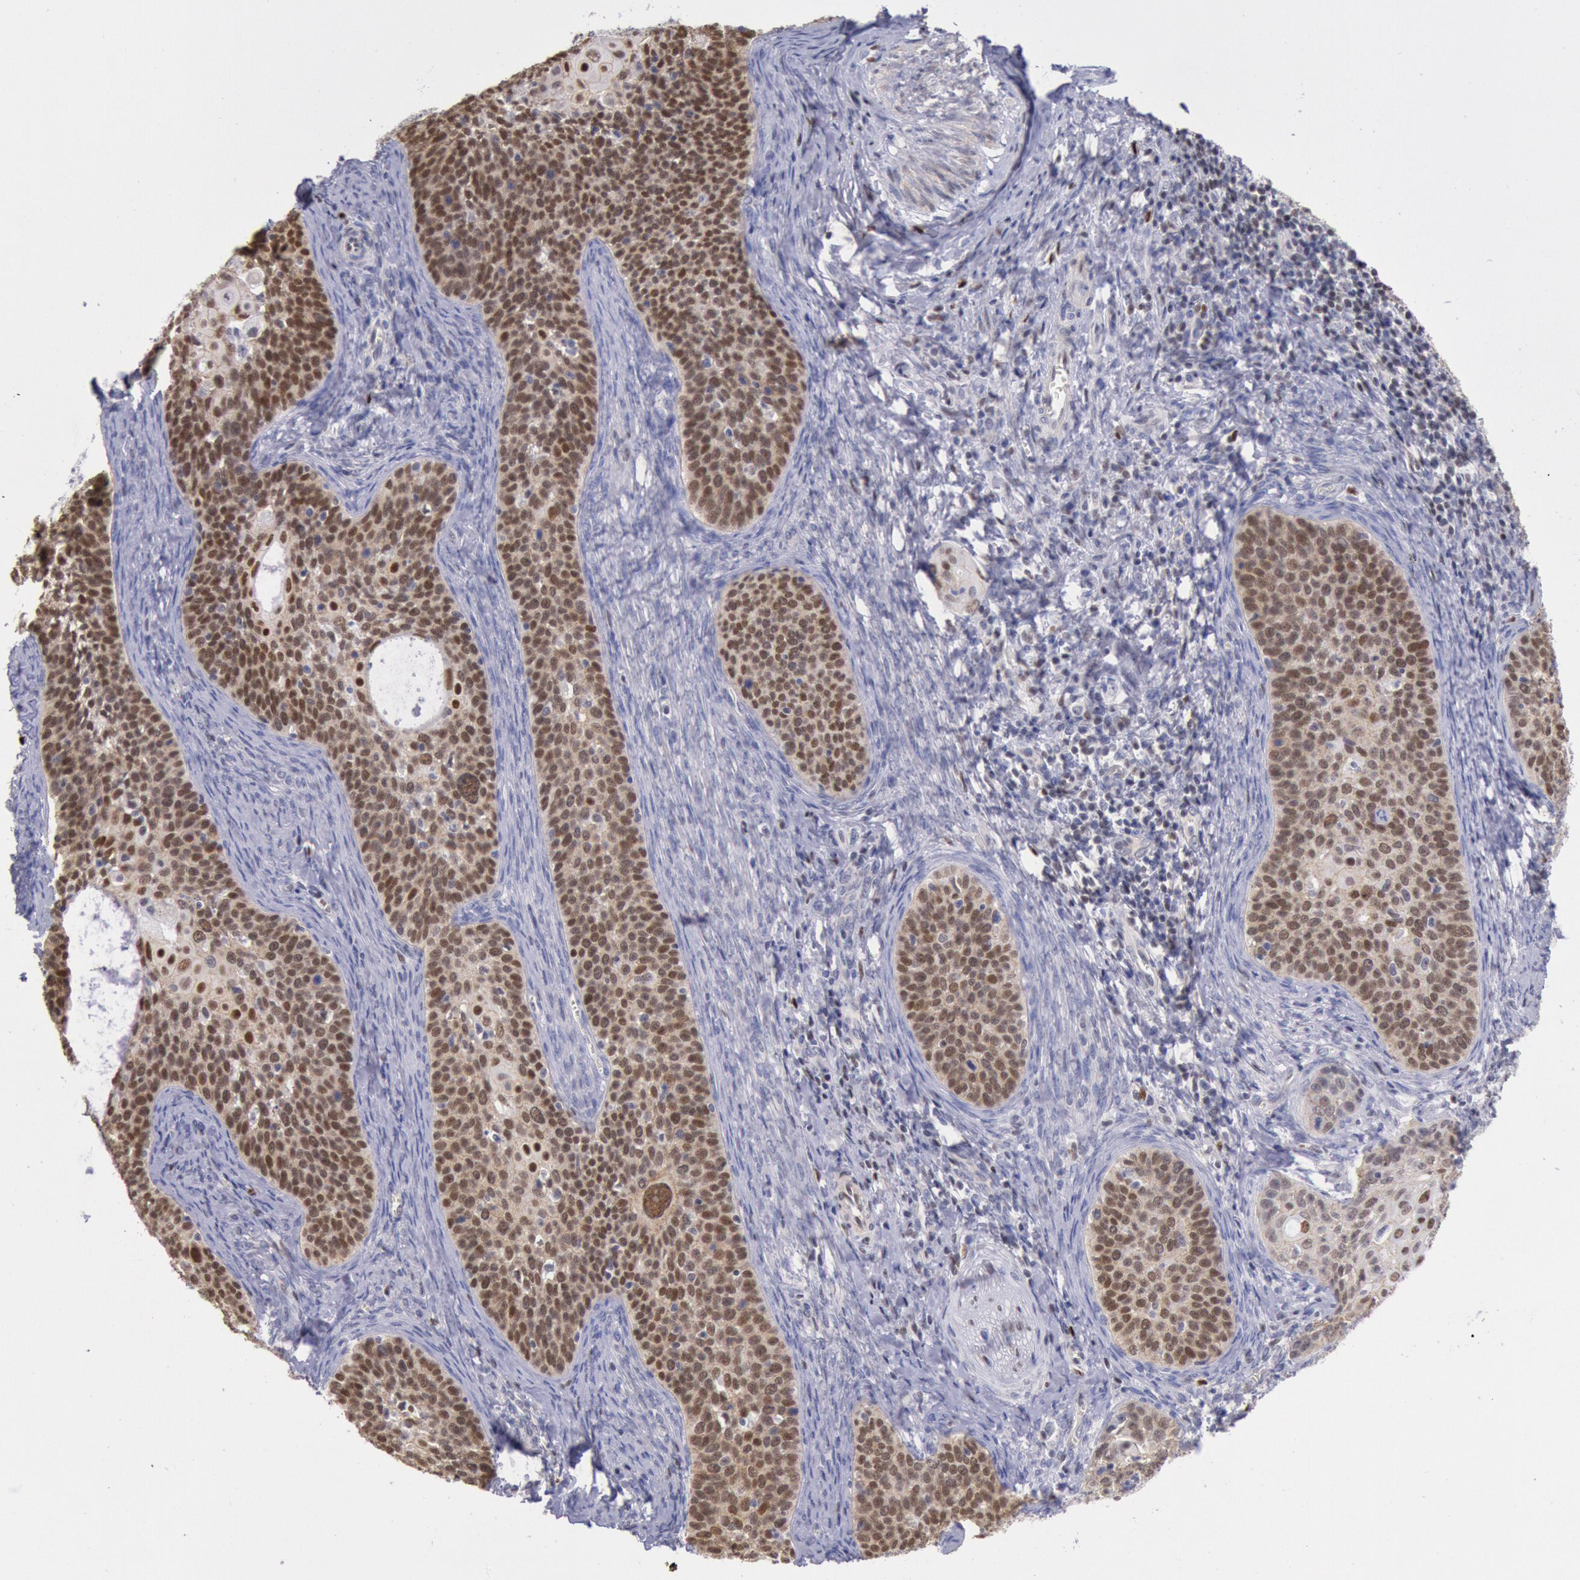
{"staining": {"intensity": "moderate", "quantity": ">75%", "location": "cytoplasmic/membranous,nuclear"}, "tissue": "cervical cancer", "cell_type": "Tumor cells", "image_type": "cancer", "snomed": [{"axis": "morphology", "description": "Squamous cell carcinoma, NOS"}, {"axis": "topography", "description": "Cervix"}], "caption": "Cervical cancer (squamous cell carcinoma) stained with a protein marker displays moderate staining in tumor cells.", "gene": "RPS6KA5", "patient": {"sex": "female", "age": 33}}